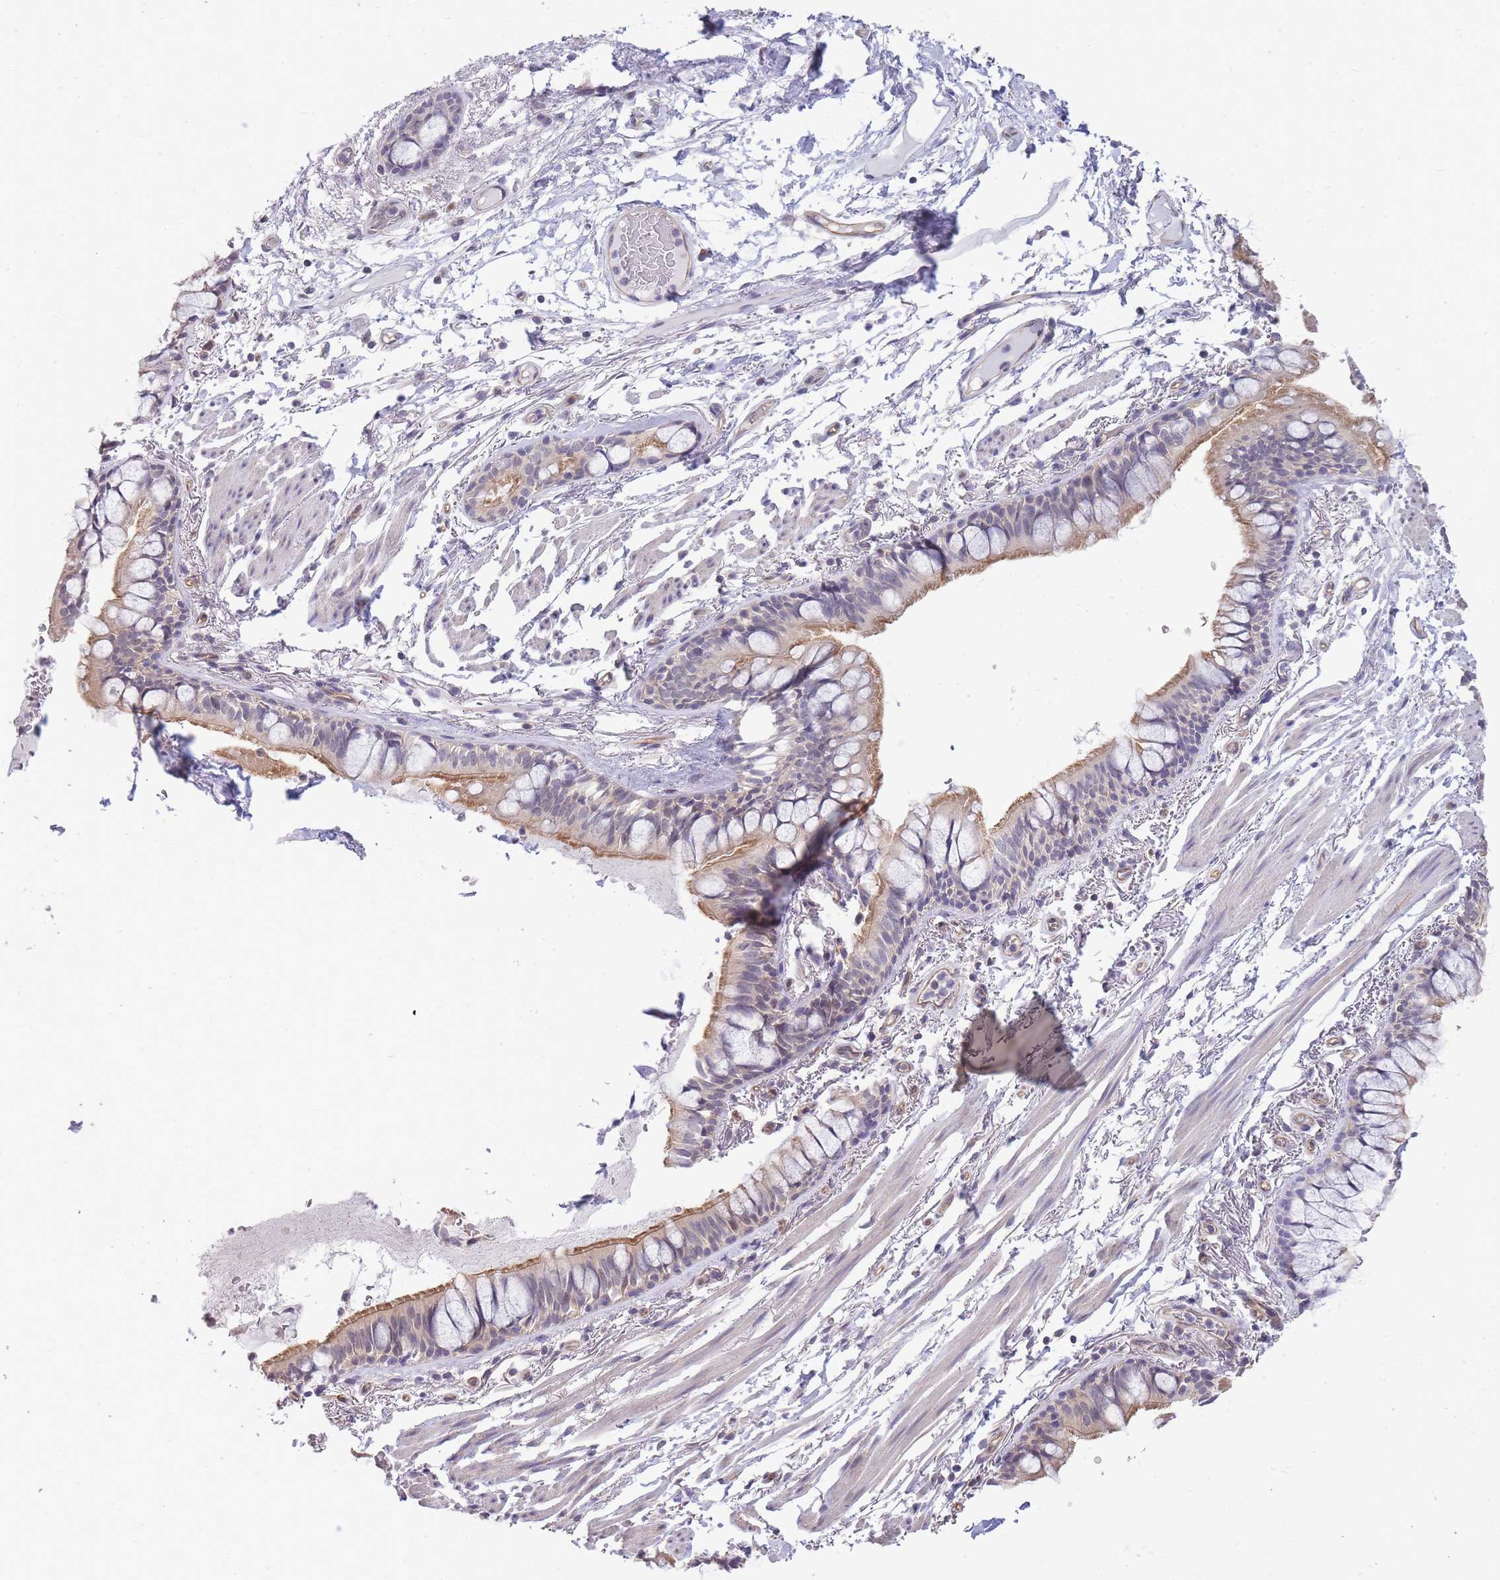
{"staining": {"intensity": "moderate", "quantity": "25%-75%", "location": "cytoplasmic/membranous"}, "tissue": "bronchus", "cell_type": "Respiratory epithelial cells", "image_type": "normal", "snomed": [{"axis": "morphology", "description": "Normal tissue, NOS"}, {"axis": "topography", "description": "Bronchus"}], "caption": "Human bronchus stained with a brown dye shows moderate cytoplasmic/membranous positive expression in about 25%-75% of respiratory epithelial cells.", "gene": "C19orf25", "patient": {"sex": "male", "age": 70}}